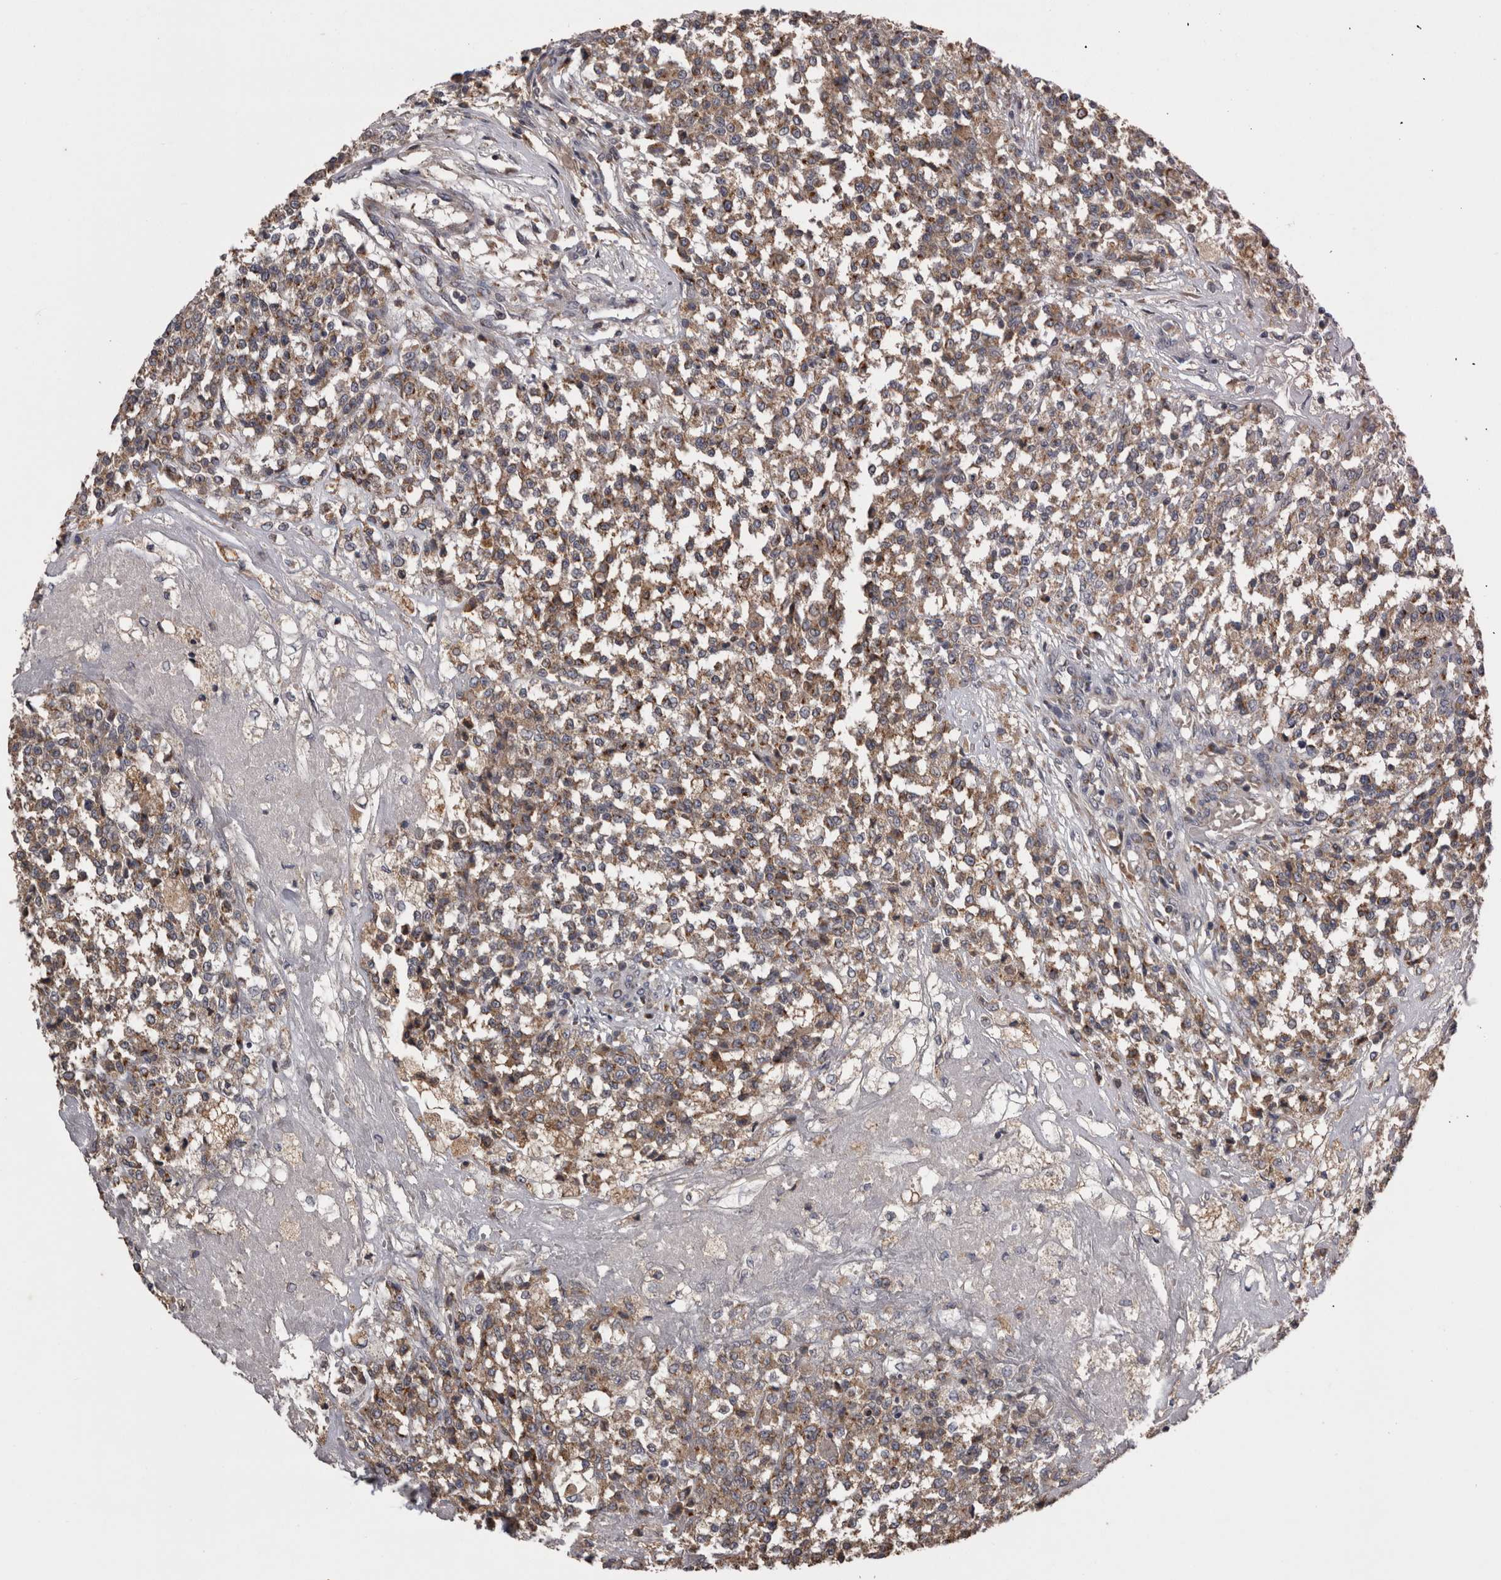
{"staining": {"intensity": "moderate", "quantity": "25%-75%", "location": "cytoplasmic/membranous"}, "tissue": "testis cancer", "cell_type": "Tumor cells", "image_type": "cancer", "snomed": [{"axis": "morphology", "description": "Seminoma, NOS"}, {"axis": "topography", "description": "Testis"}], "caption": "Testis cancer stained with IHC demonstrates moderate cytoplasmic/membranous expression in approximately 25%-75% of tumor cells.", "gene": "ANXA13", "patient": {"sex": "male", "age": 59}}